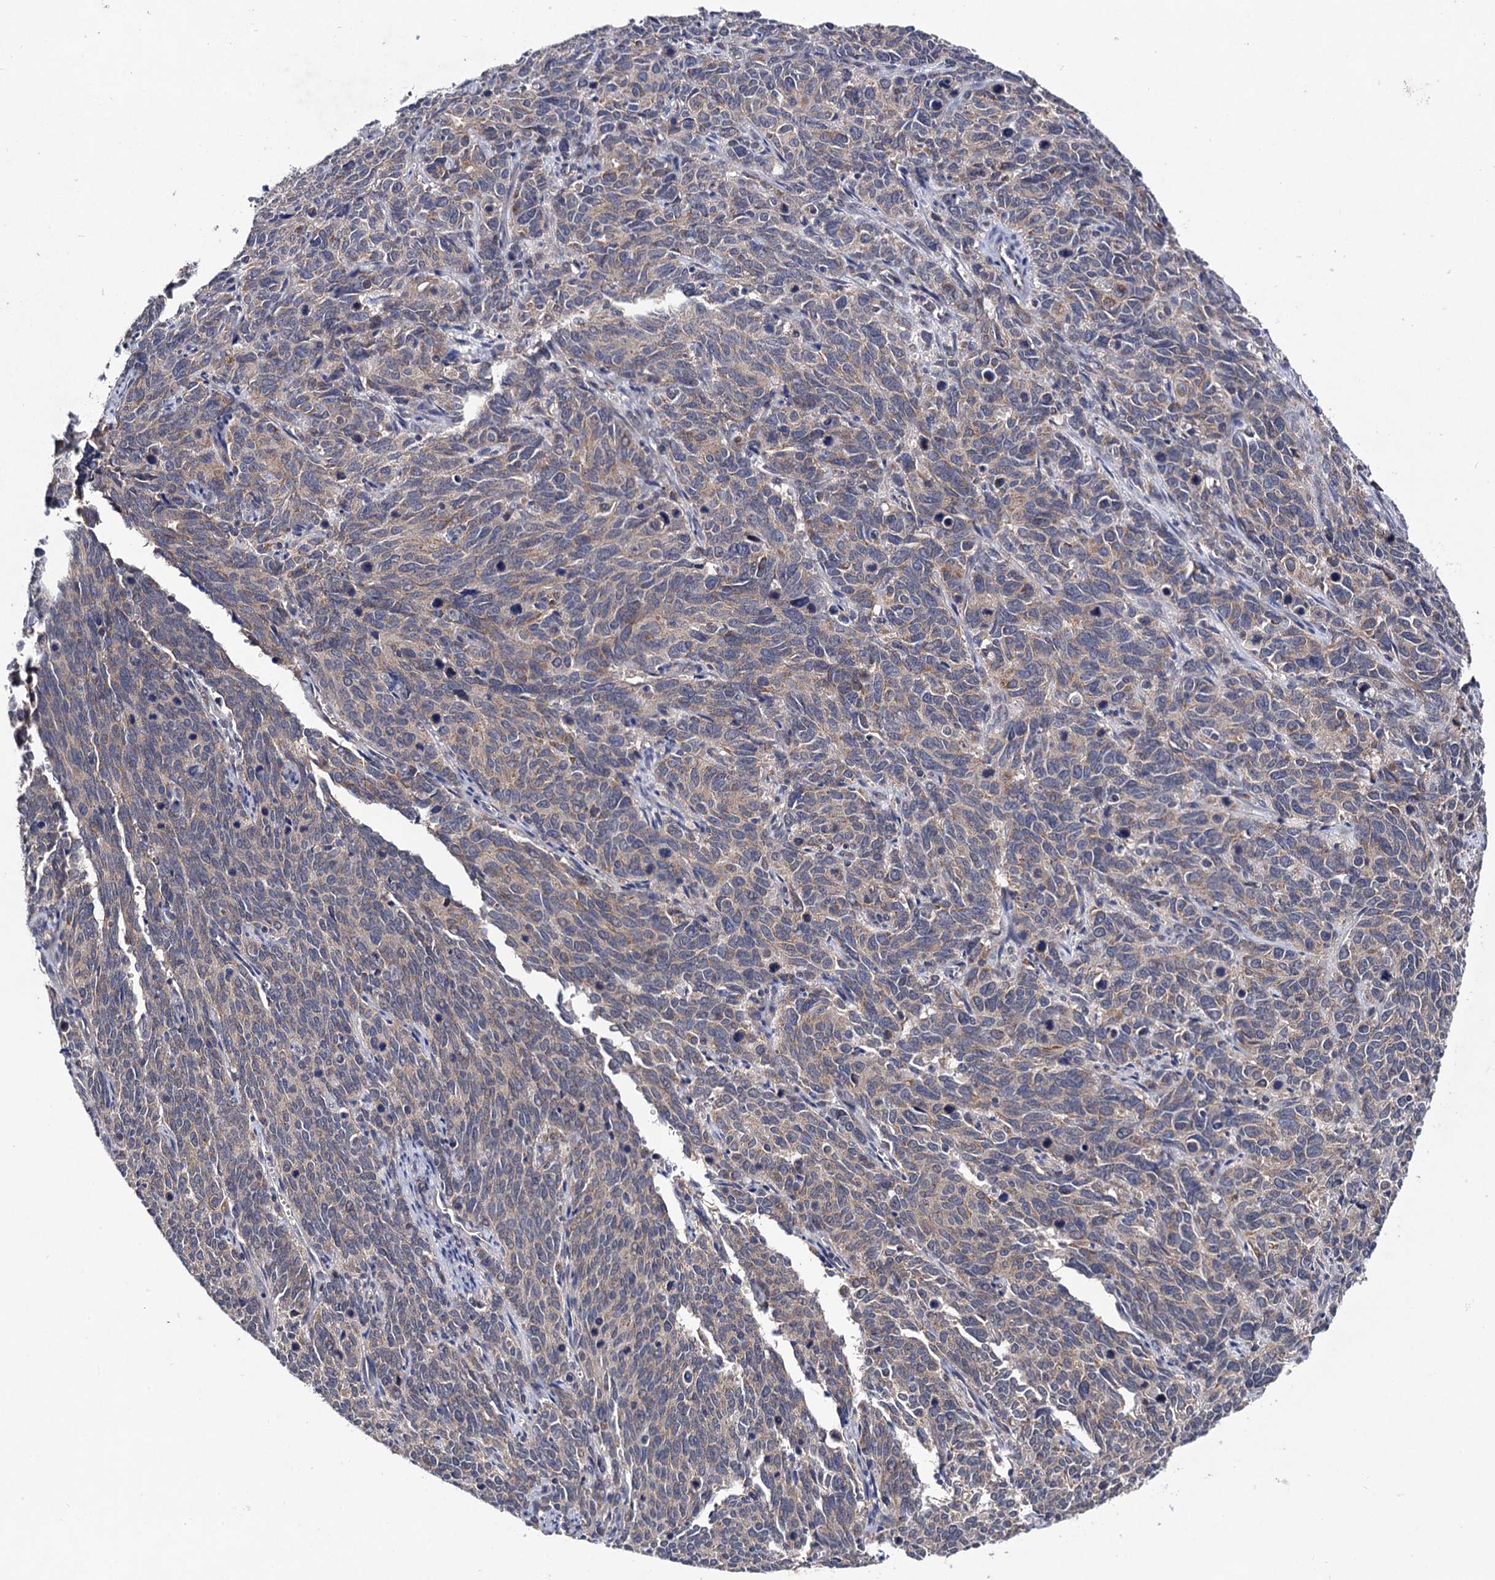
{"staining": {"intensity": "weak", "quantity": "25%-75%", "location": "cytoplasmic/membranous"}, "tissue": "cervical cancer", "cell_type": "Tumor cells", "image_type": "cancer", "snomed": [{"axis": "morphology", "description": "Squamous cell carcinoma, NOS"}, {"axis": "topography", "description": "Cervix"}], "caption": "Immunohistochemical staining of cervical cancer shows low levels of weak cytoplasmic/membranous protein positivity in approximately 25%-75% of tumor cells. Using DAB (3,3'-diaminobenzidine) (brown) and hematoxylin (blue) stains, captured at high magnification using brightfield microscopy.", "gene": "VPS37D", "patient": {"sex": "female", "age": 60}}